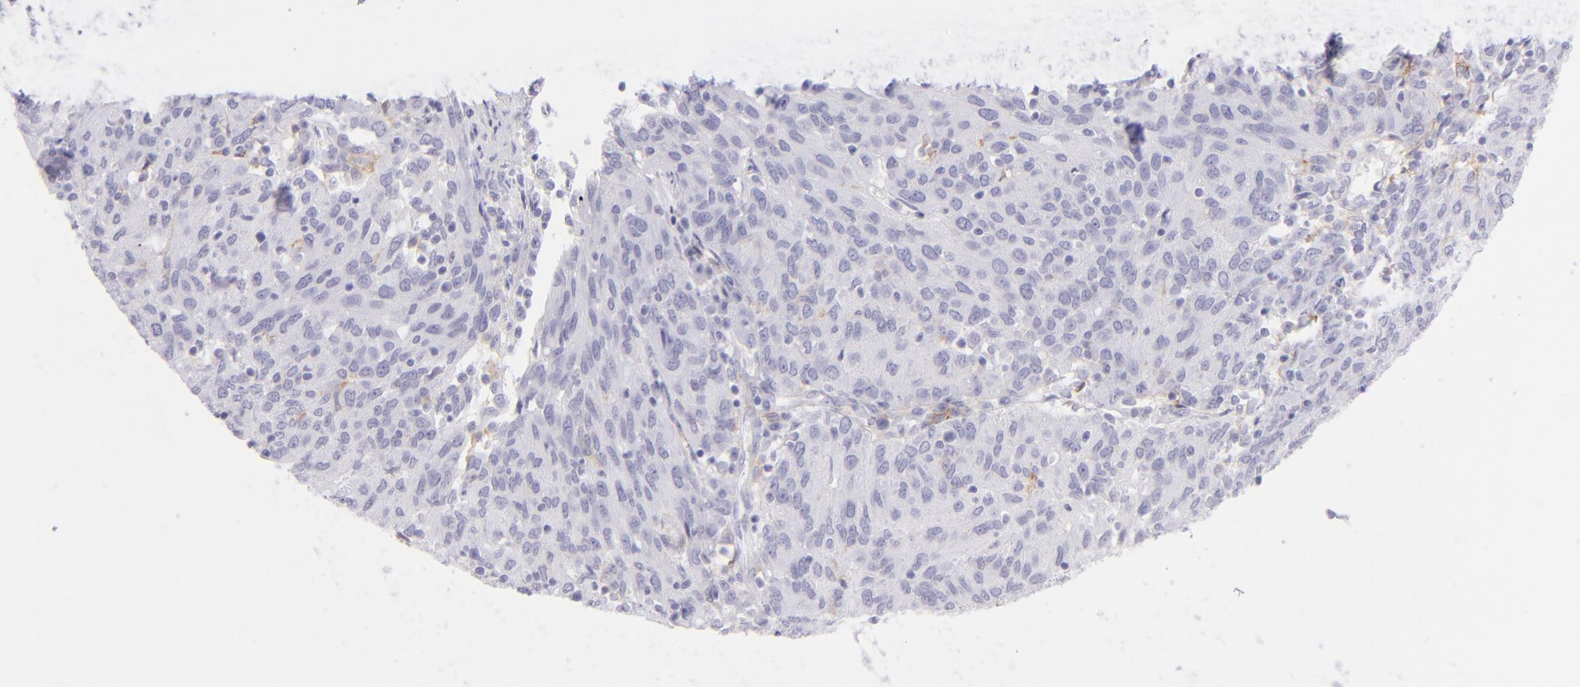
{"staining": {"intensity": "negative", "quantity": "none", "location": "none"}, "tissue": "ovarian cancer", "cell_type": "Tumor cells", "image_type": "cancer", "snomed": [{"axis": "morphology", "description": "Carcinoma, endometroid"}, {"axis": "topography", "description": "Ovary"}], "caption": "This micrograph is of endometroid carcinoma (ovarian) stained with IHC to label a protein in brown with the nuclei are counter-stained blue. There is no expression in tumor cells.", "gene": "CD72", "patient": {"sex": "female", "age": 50}}